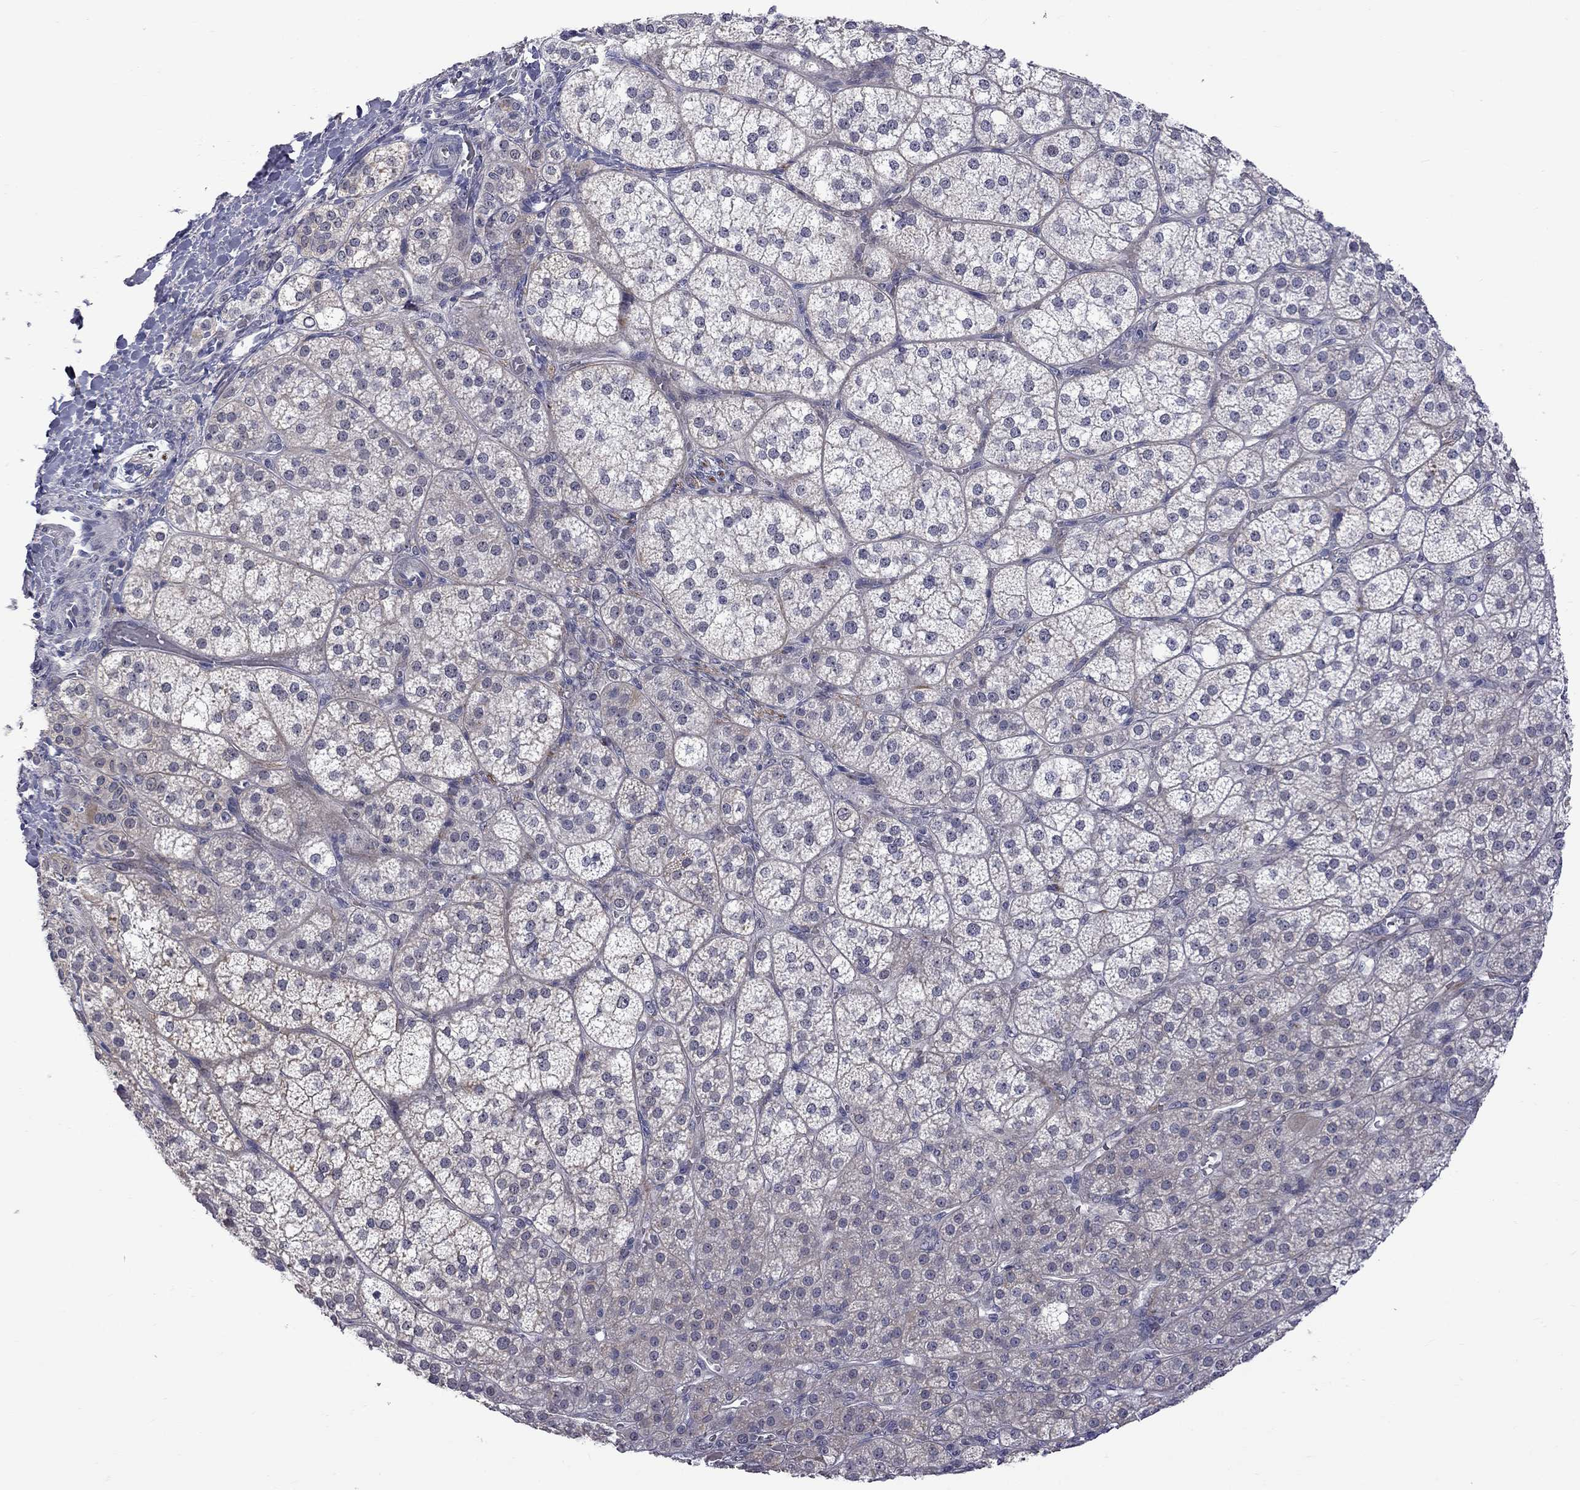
{"staining": {"intensity": "weak", "quantity": "<25%", "location": "cytoplasmic/membranous"}, "tissue": "adrenal gland", "cell_type": "Glandular cells", "image_type": "normal", "snomed": [{"axis": "morphology", "description": "Normal tissue, NOS"}, {"axis": "topography", "description": "Adrenal gland"}], "caption": "An immunohistochemistry (IHC) image of unremarkable adrenal gland is shown. There is no staining in glandular cells of adrenal gland. (DAB immunohistochemistry (IHC) visualized using brightfield microscopy, high magnification).", "gene": "GSG1L", "patient": {"sex": "female", "age": 60}}